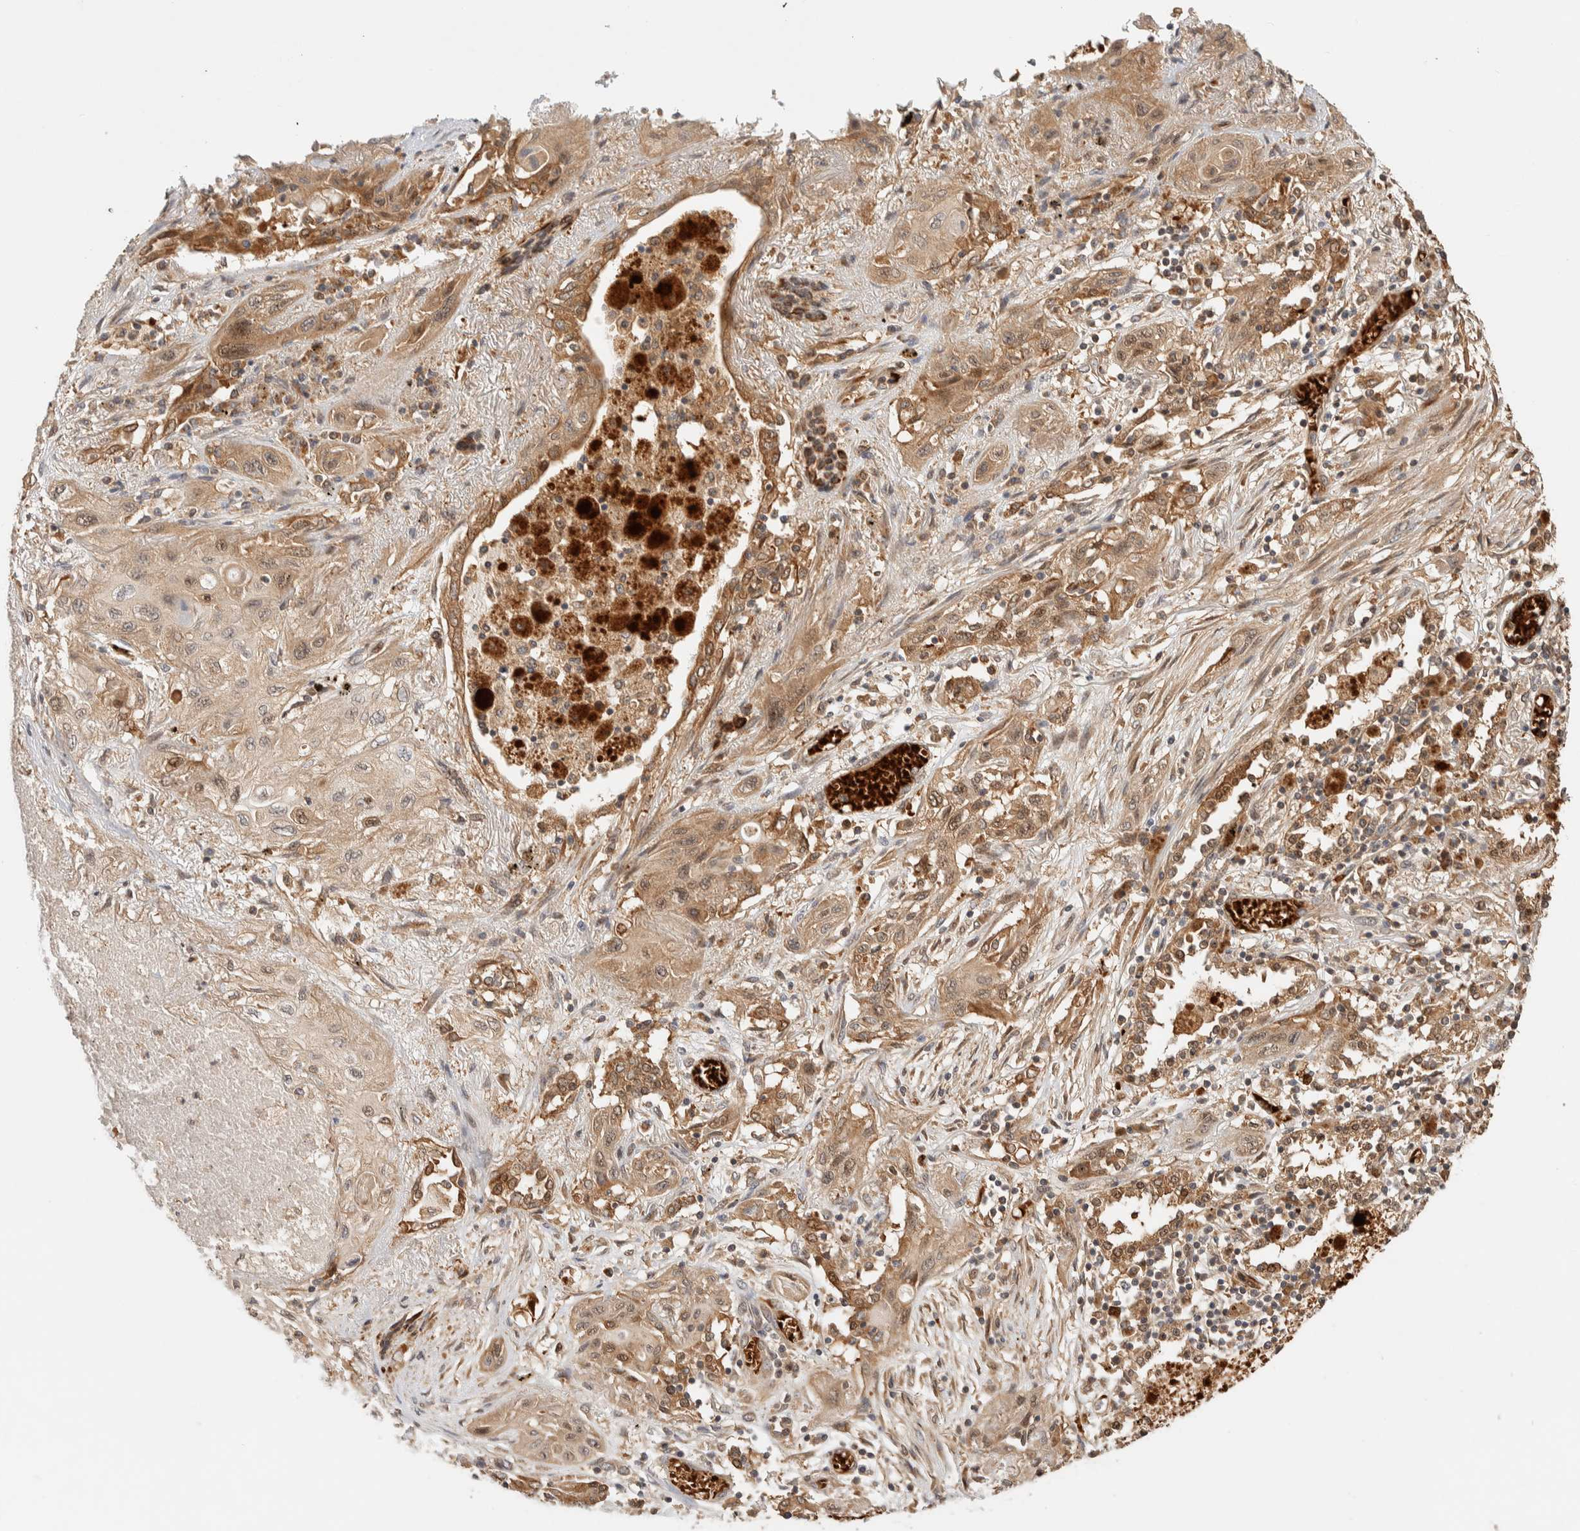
{"staining": {"intensity": "moderate", "quantity": ">75%", "location": "cytoplasmic/membranous"}, "tissue": "lung cancer", "cell_type": "Tumor cells", "image_type": "cancer", "snomed": [{"axis": "morphology", "description": "Squamous cell carcinoma, NOS"}, {"axis": "topography", "description": "Lung"}], "caption": "Lung cancer (squamous cell carcinoma) stained with a protein marker demonstrates moderate staining in tumor cells.", "gene": "TTI2", "patient": {"sex": "female", "age": 47}}